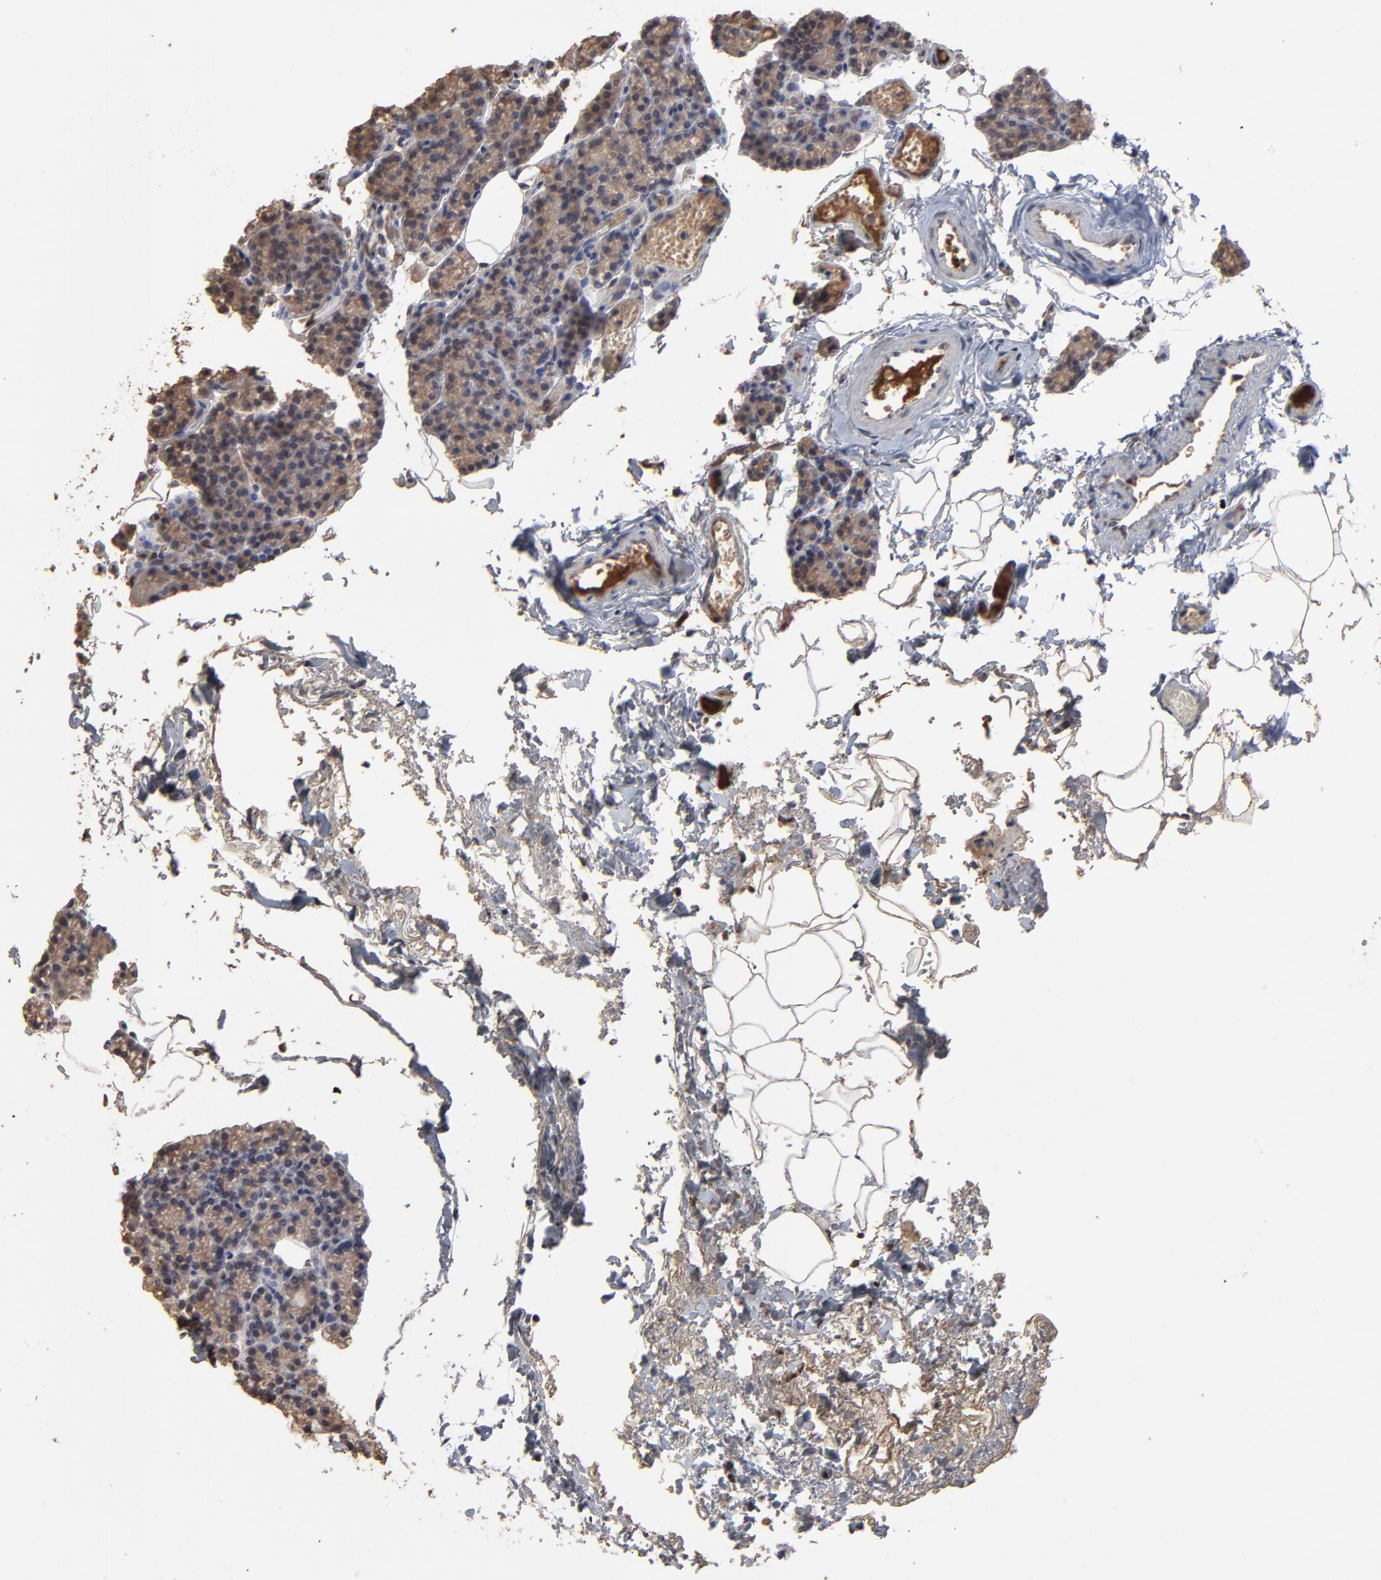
{"staining": {"intensity": "weak", "quantity": ">75%", "location": "cytoplasmic/membranous"}, "tissue": "parathyroid gland", "cell_type": "Glandular cells", "image_type": "normal", "snomed": [{"axis": "morphology", "description": "Normal tissue, NOS"}, {"axis": "topography", "description": "Parathyroid gland"}], "caption": "This histopathology image shows benign parathyroid gland stained with IHC to label a protein in brown. The cytoplasmic/membranous of glandular cells show weak positivity for the protein. Nuclei are counter-stained blue.", "gene": "VPREB3", "patient": {"sex": "female", "age": 60}}